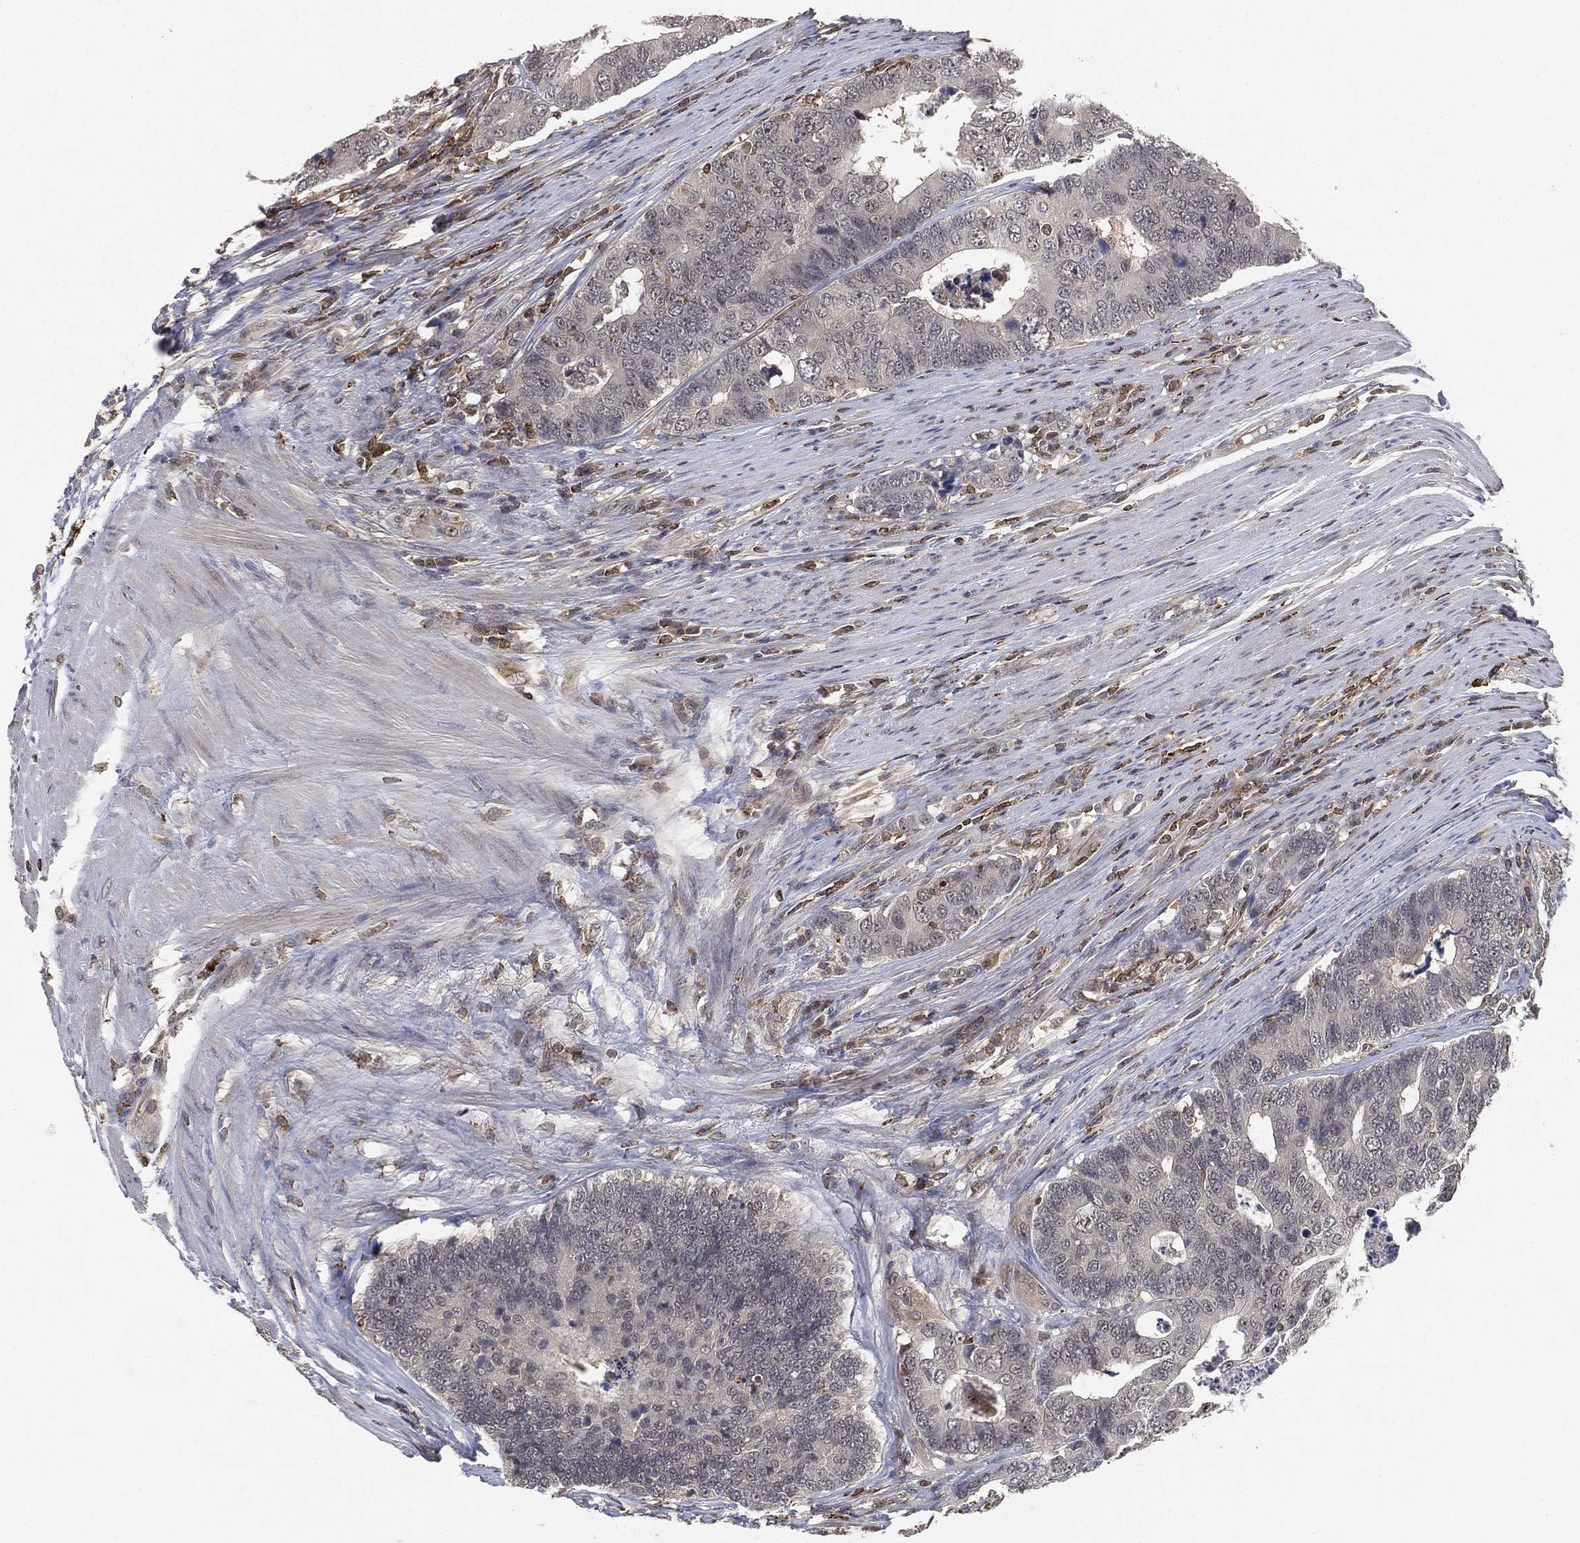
{"staining": {"intensity": "moderate", "quantity": "<25%", "location": "nuclear"}, "tissue": "colorectal cancer", "cell_type": "Tumor cells", "image_type": "cancer", "snomed": [{"axis": "morphology", "description": "Adenocarcinoma, NOS"}, {"axis": "topography", "description": "Colon"}], "caption": "Colorectal adenocarcinoma tissue shows moderate nuclear expression in about <25% of tumor cells, visualized by immunohistochemistry.", "gene": "WDR26", "patient": {"sex": "female", "age": 72}}